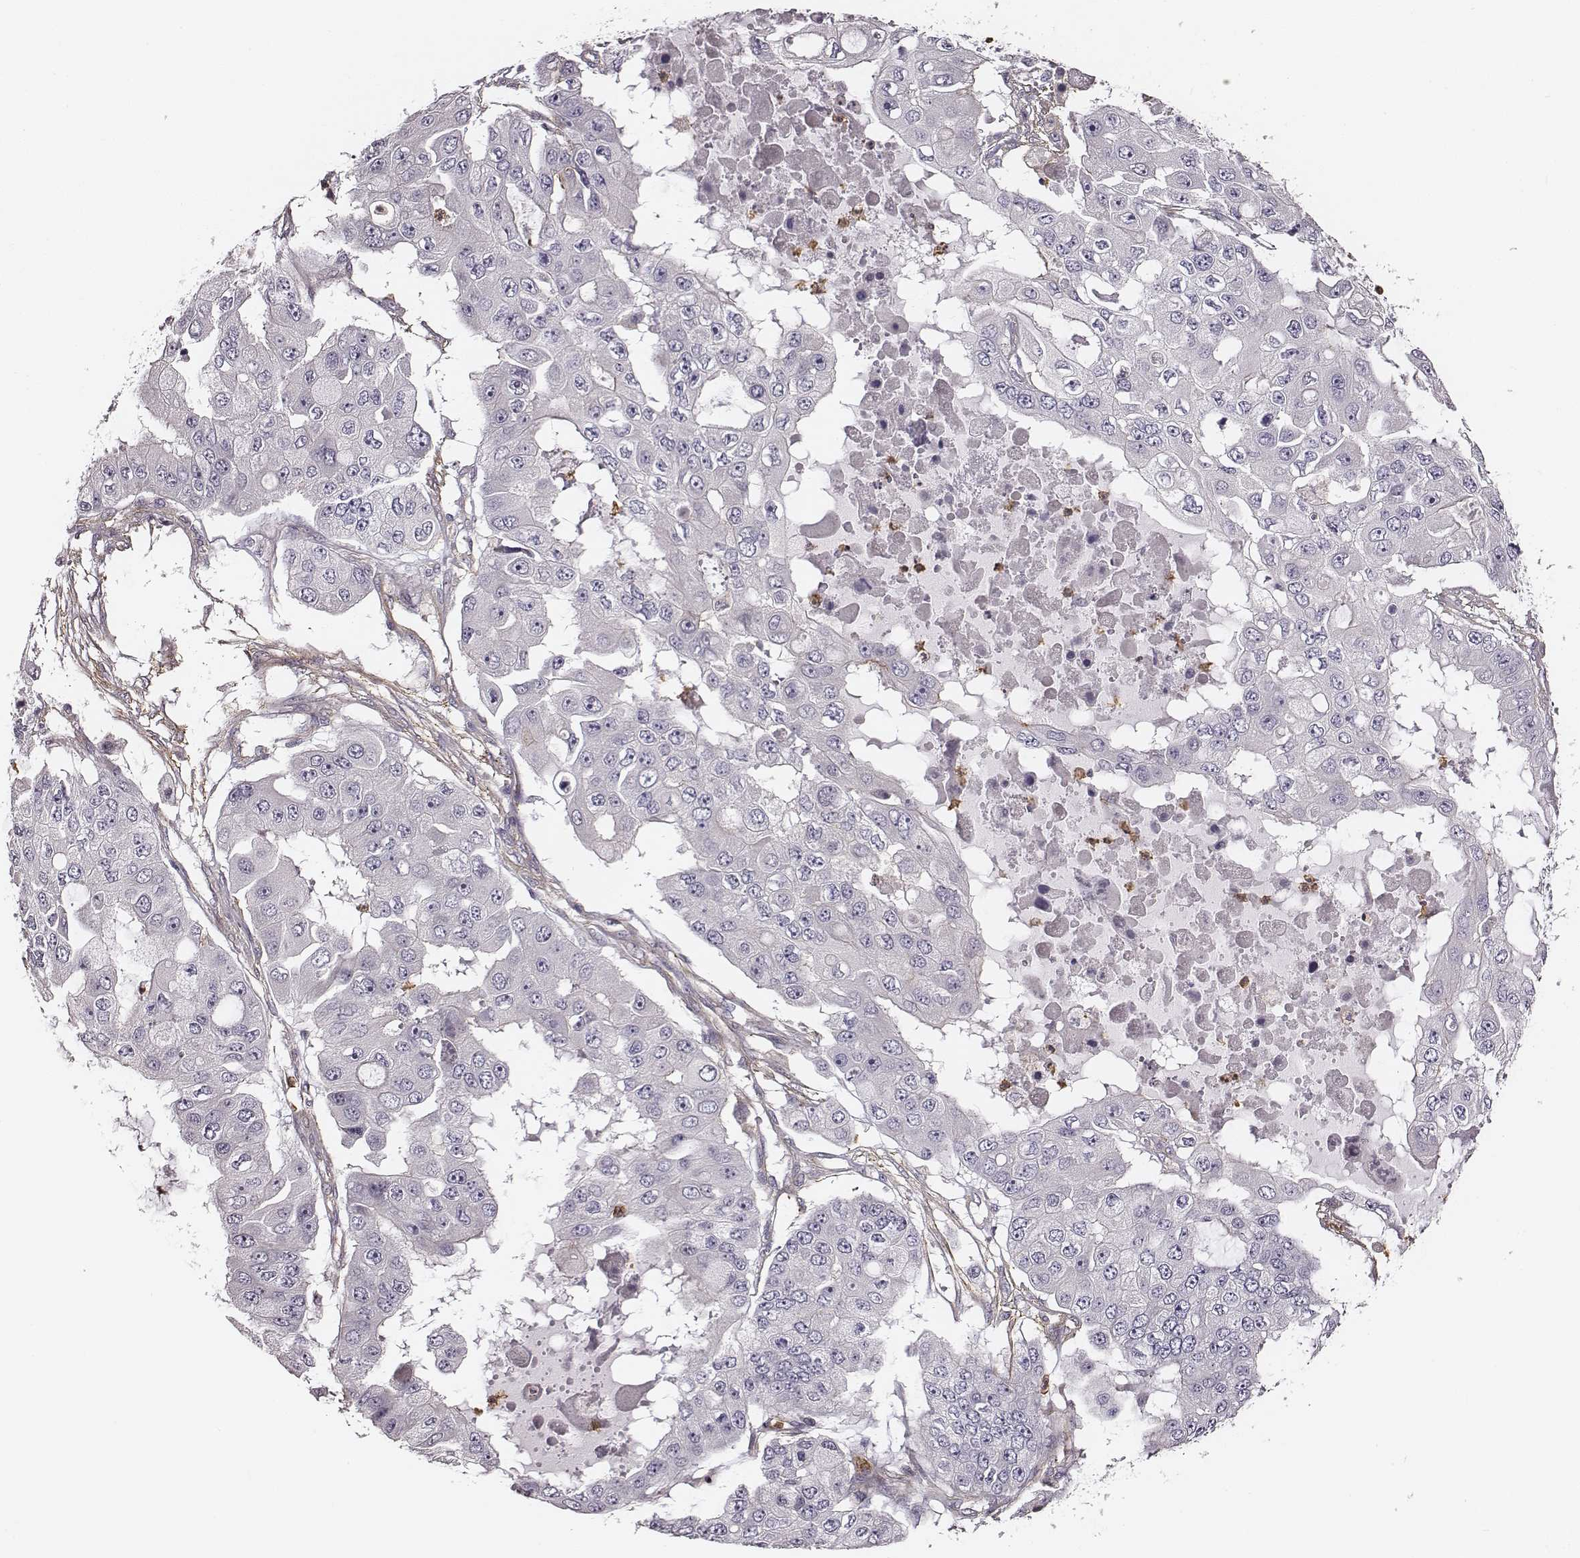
{"staining": {"intensity": "negative", "quantity": "none", "location": "none"}, "tissue": "ovarian cancer", "cell_type": "Tumor cells", "image_type": "cancer", "snomed": [{"axis": "morphology", "description": "Cystadenocarcinoma, serous, NOS"}, {"axis": "topography", "description": "Ovary"}], "caption": "Immunohistochemical staining of ovarian serous cystadenocarcinoma displays no significant positivity in tumor cells.", "gene": "ZYX", "patient": {"sex": "female", "age": 56}}